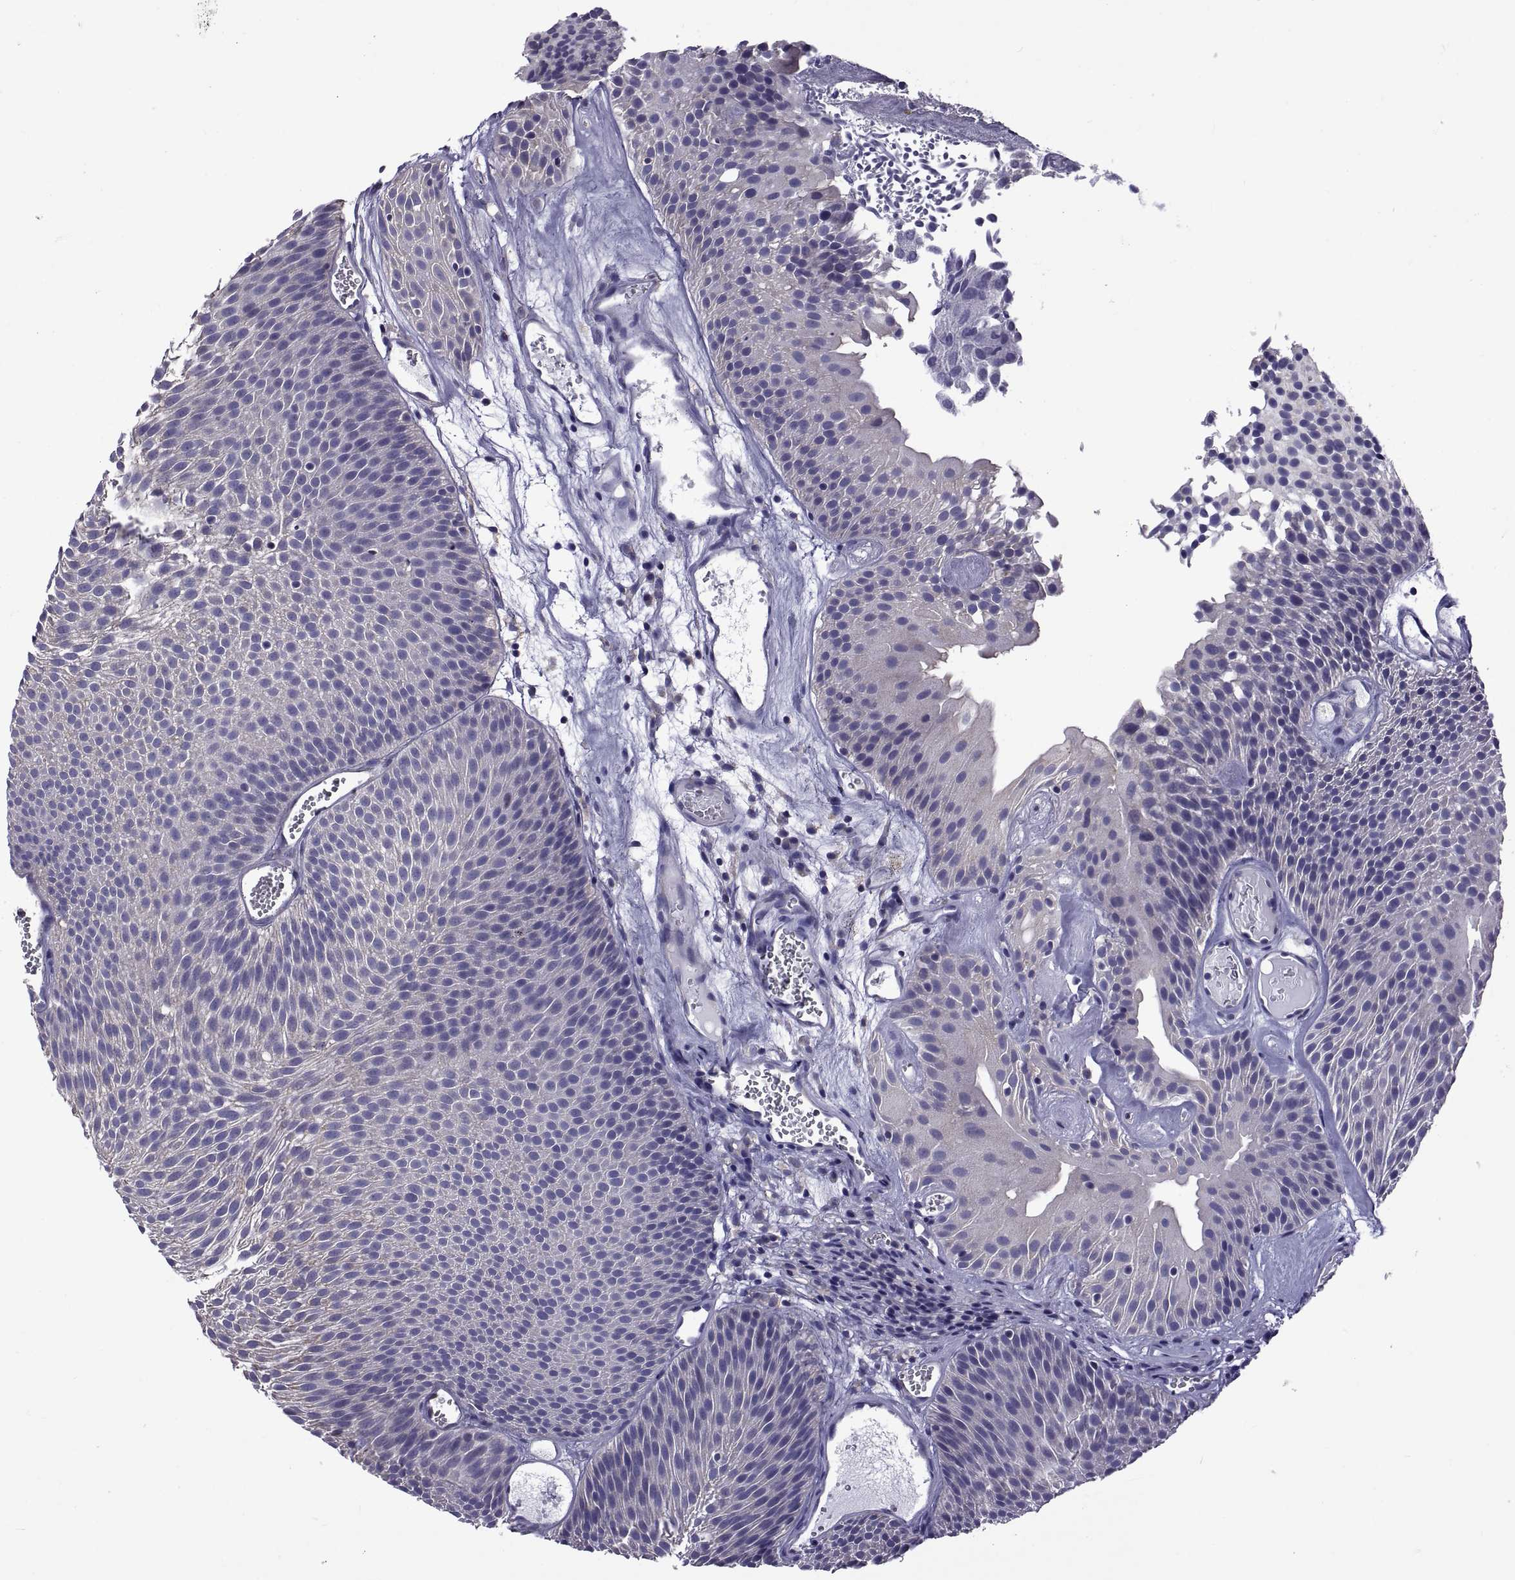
{"staining": {"intensity": "negative", "quantity": "none", "location": "none"}, "tissue": "urothelial cancer", "cell_type": "Tumor cells", "image_type": "cancer", "snomed": [{"axis": "morphology", "description": "Urothelial carcinoma, Low grade"}, {"axis": "topography", "description": "Urinary bladder"}], "caption": "IHC image of human low-grade urothelial carcinoma stained for a protein (brown), which displays no staining in tumor cells.", "gene": "TMC3", "patient": {"sex": "male", "age": 52}}